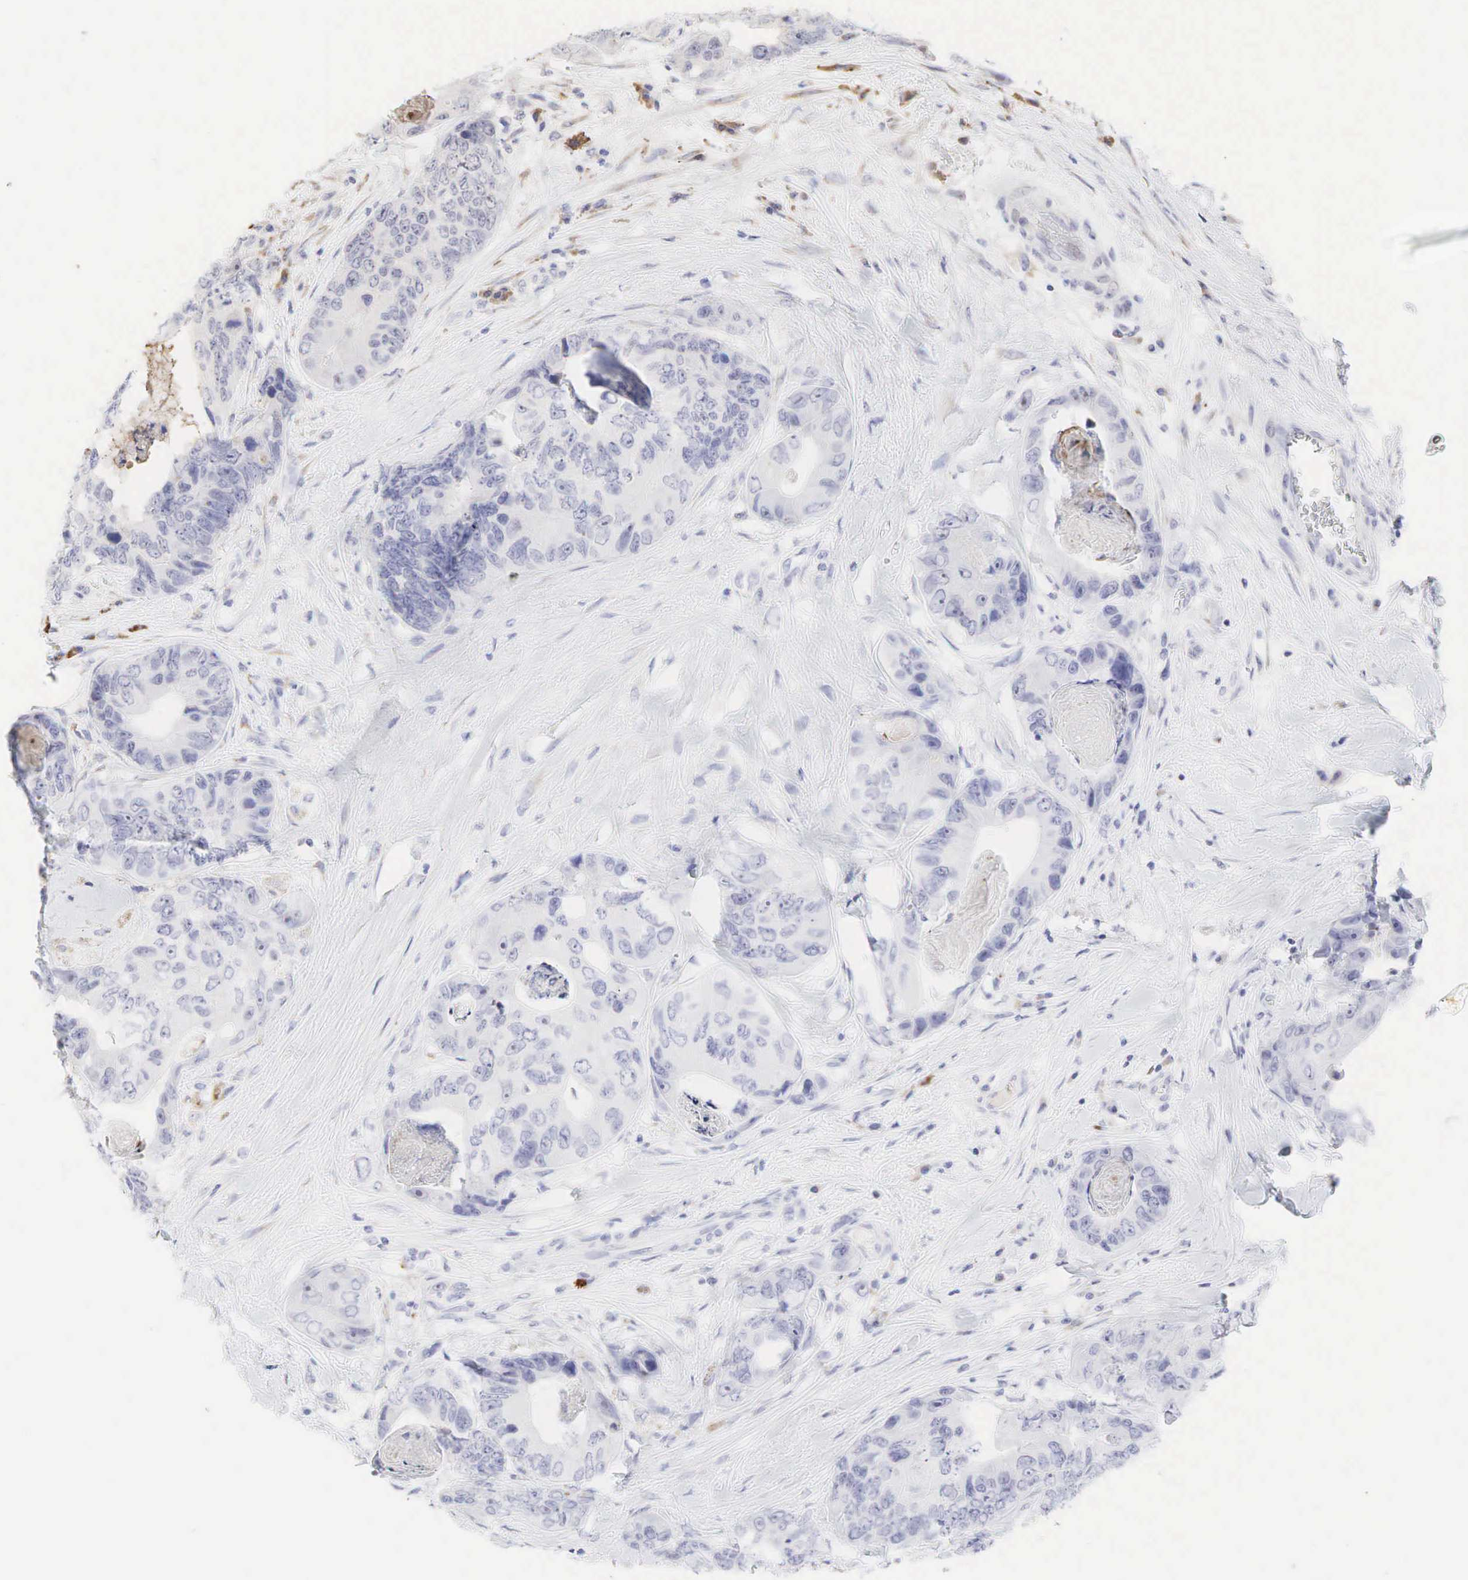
{"staining": {"intensity": "weak", "quantity": "25%-75%", "location": "nuclear"}, "tissue": "colorectal cancer", "cell_type": "Tumor cells", "image_type": "cancer", "snomed": [{"axis": "morphology", "description": "Adenocarcinoma, NOS"}, {"axis": "topography", "description": "Colon"}], "caption": "About 25%-75% of tumor cells in human colorectal cancer (adenocarcinoma) show weak nuclear protein positivity as visualized by brown immunohistochemical staining.", "gene": "DKC1", "patient": {"sex": "female", "age": 86}}